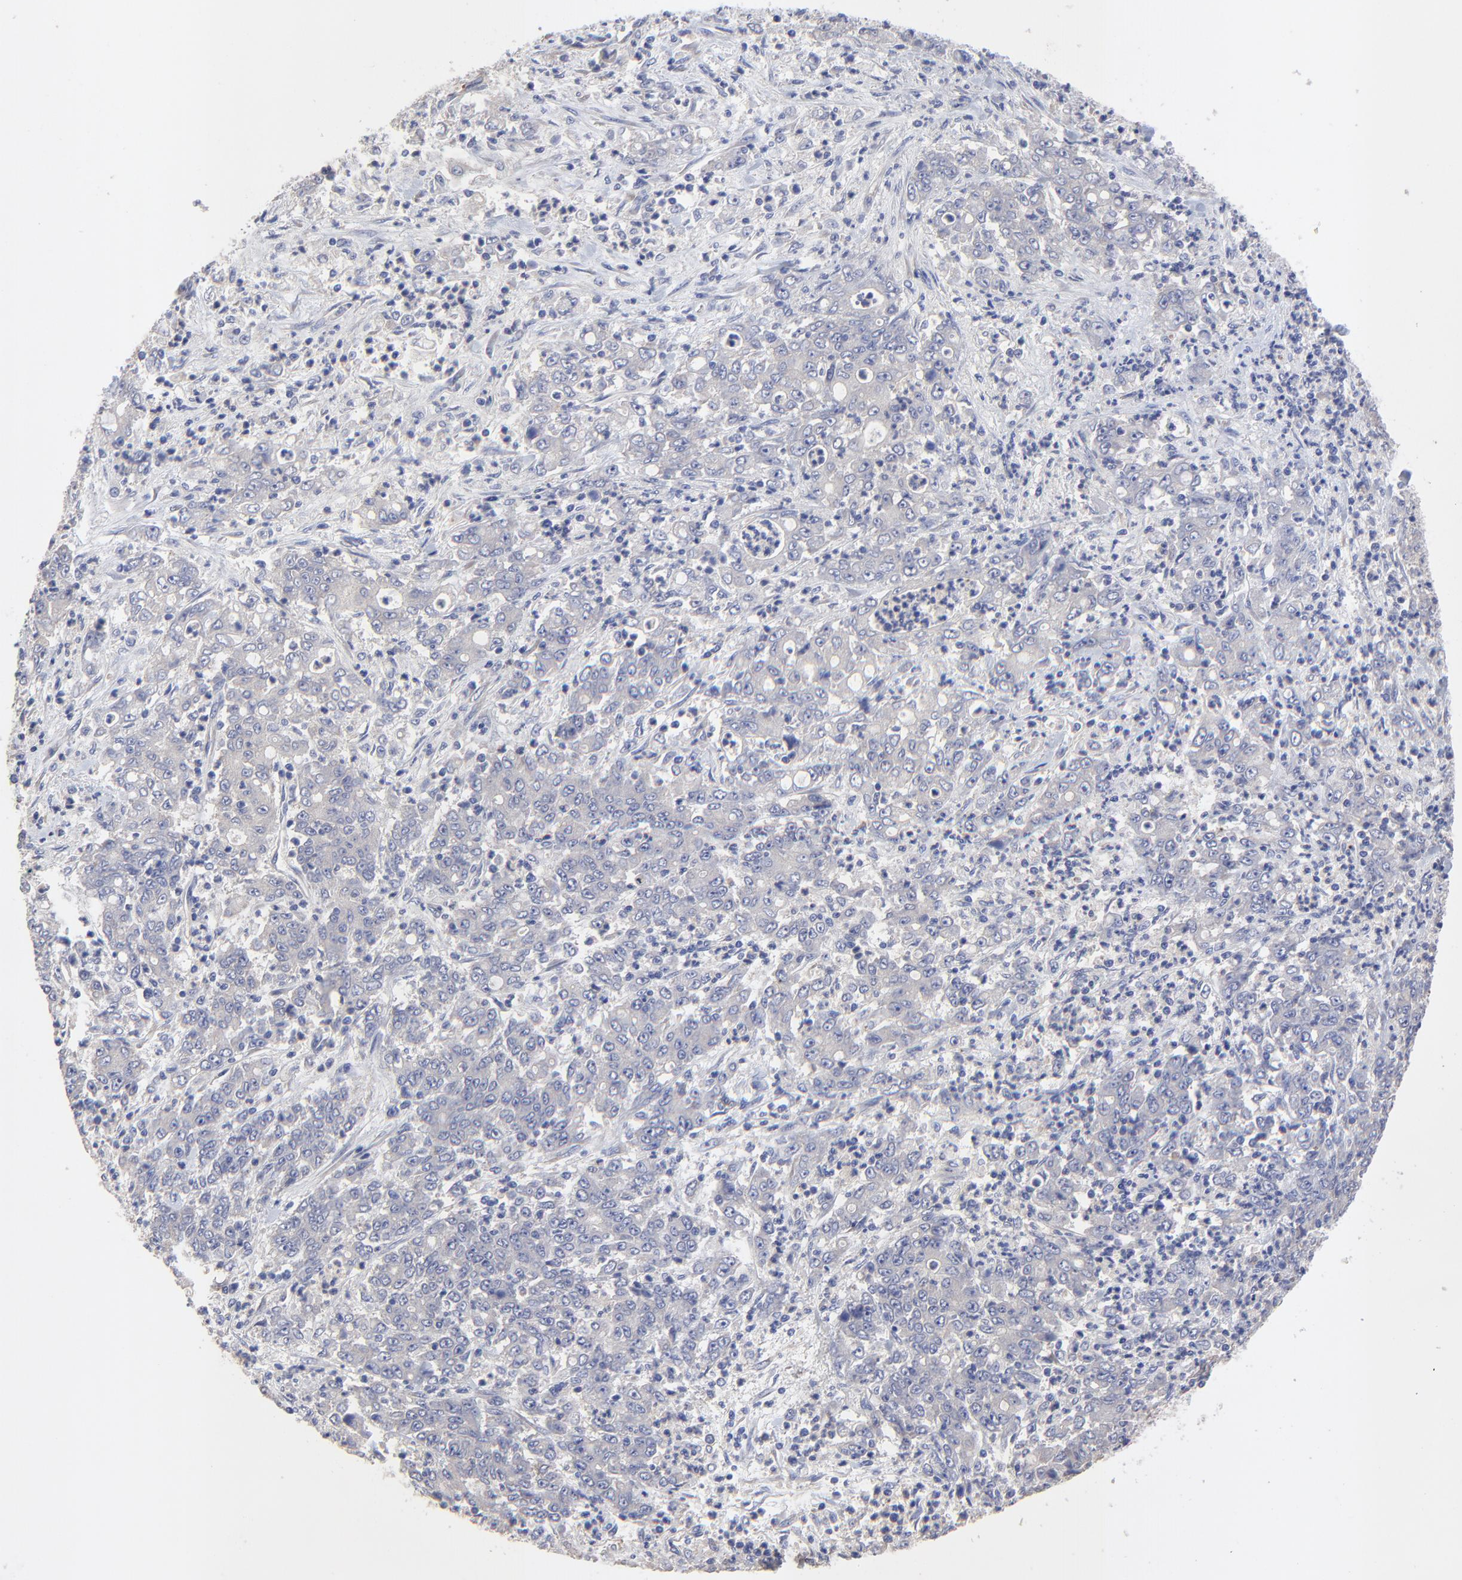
{"staining": {"intensity": "negative", "quantity": "none", "location": "none"}, "tissue": "stomach cancer", "cell_type": "Tumor cells", "image_type": "cancer", "snomed": [{"axis": "morphology", "description": "Adenocarcinoma, NOS"}, {"axis": "topography", "description": "Stomach, lower"}], "caption": "This is a micrograph of IHC staining of stomach cancer, which shows no staining in tumor cells. (Stains: DAB (3,3'-diaminobenzidine) immunohistochemistry with hematoxylin counter stain, Microscopy: brightfield microscopy at high magnification).", "gene": "SULF2", "patient": {"sex": "female", "age": 71}}